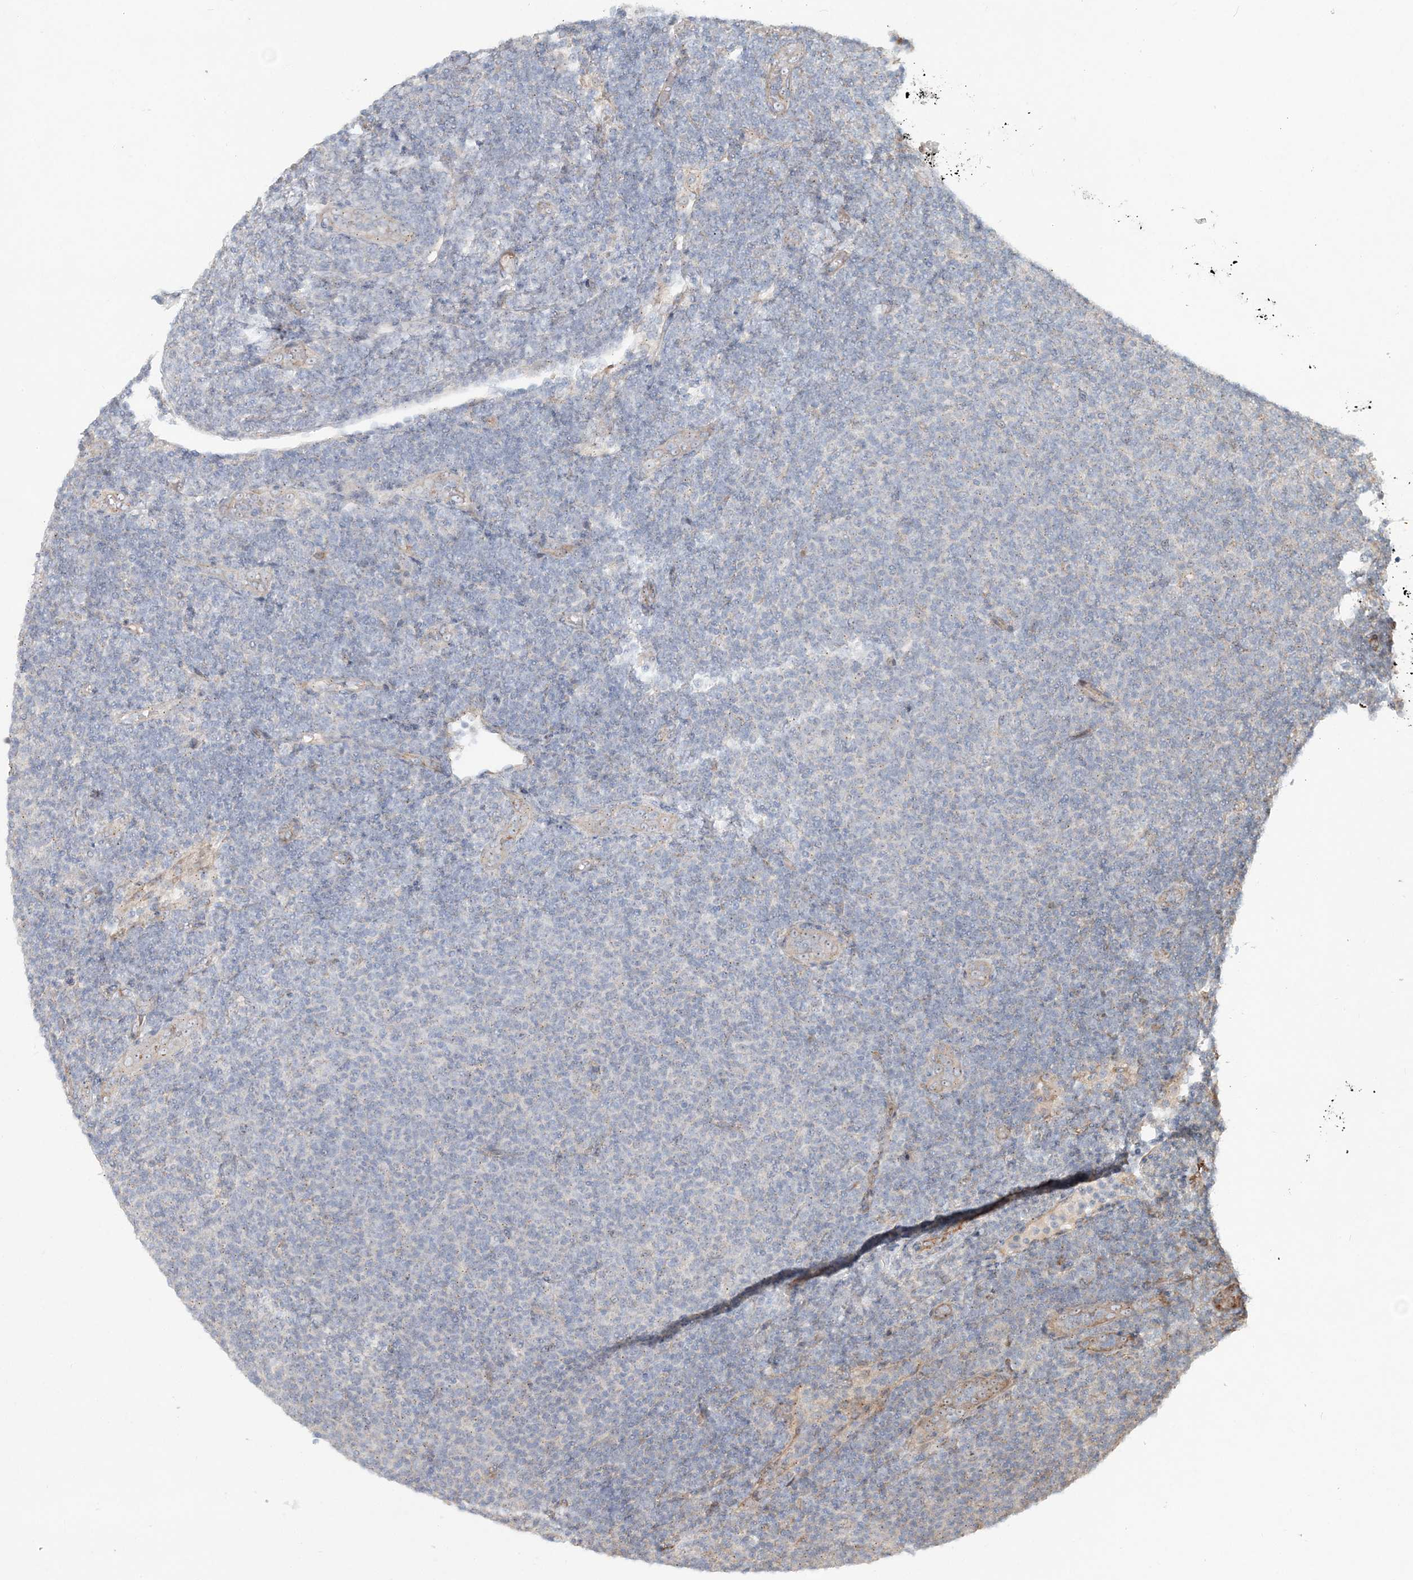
{"staining": {"intensity": "negative", "quantity": "none", "location": "none"}, "tissue": "lymphoma", "cell_type": "Tumor cells", "image_type": "cancer", "snomed": [{"axis": "morphology", "description": "Malignant lymphoma, non-Hodgkin's type, Low grade"}, {"axis": "topography", "description": "Lymph node"}], "caption": "Lymphoma was stained to show a protein in brown. There is no significant positivity in tumor cells.", "gene": "CXXC5", "patient": {"sex": "male", "age": 66}}